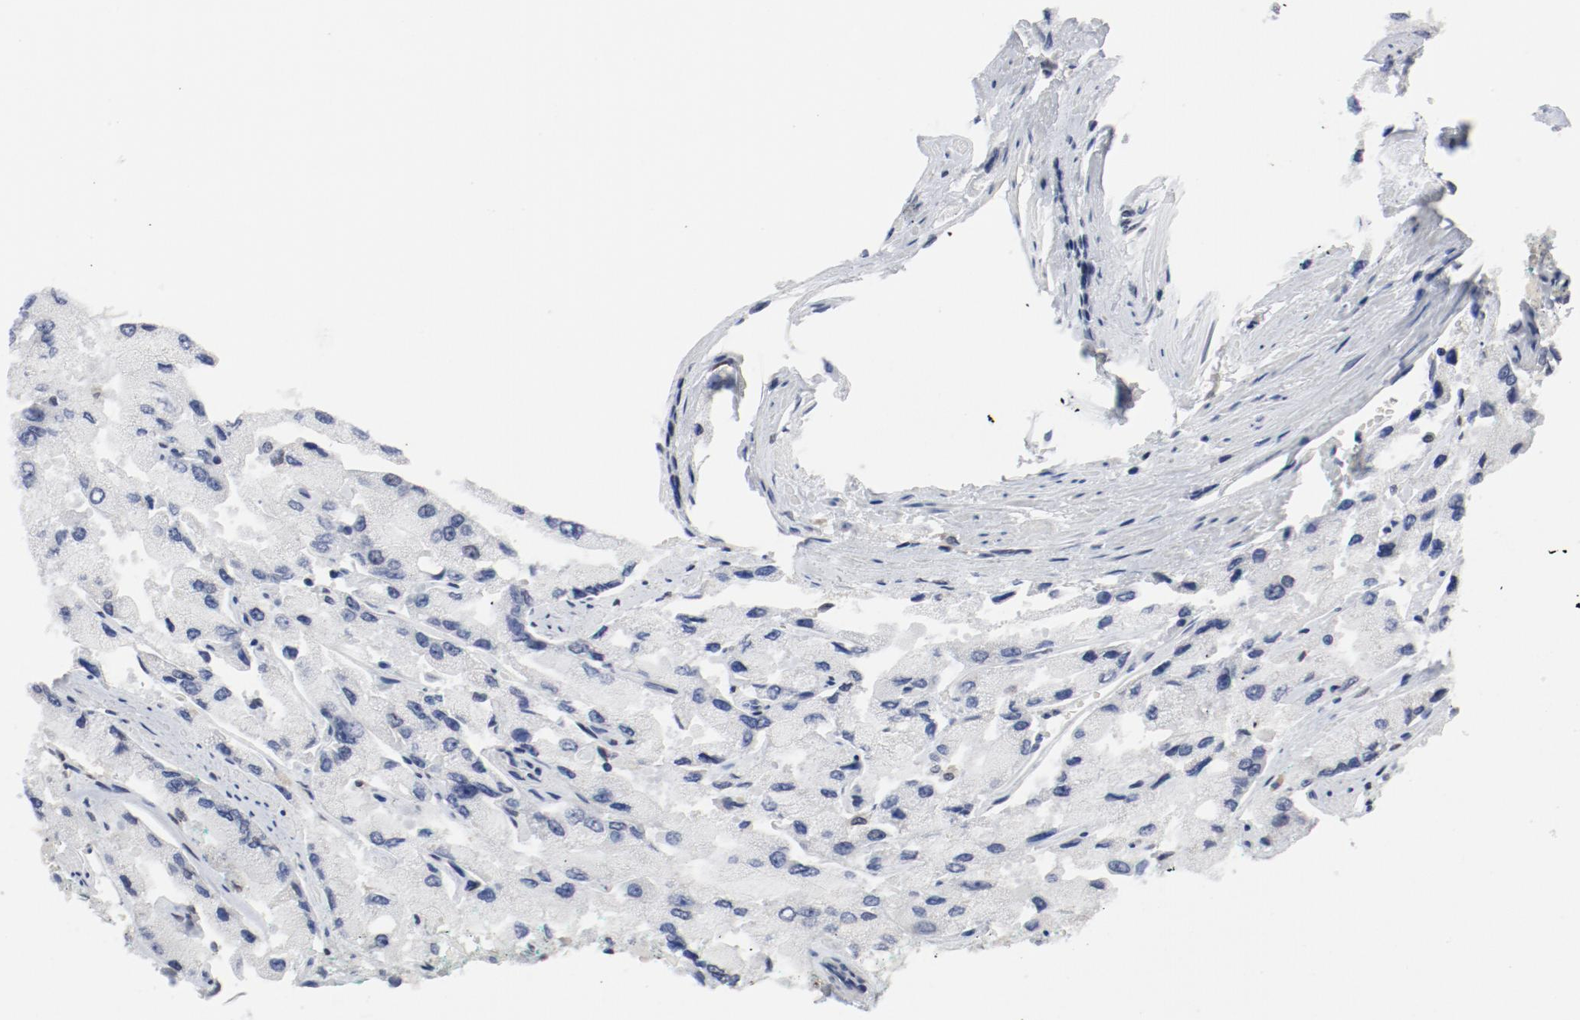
{"staining": {"intensity": "negative", "quantity": "none", "location": "none"}, "tissue": "prostate cancer", "cell_type": "Tumor cells", "image_type": "cancer", "snomed": [{"axis": "morphology", "description": "Adenocarcinoma, High grade"}, {"axis": "topography", "description": "Prostate"}], "caption": "Immunohistochemistry micrograph of human prostate adenocarcinoma (high-grade) stained for a protein (brown), which shows no staining in tumor cells.", "gene": "ARNT", "patient": {"sex": "male", "age": 58}}